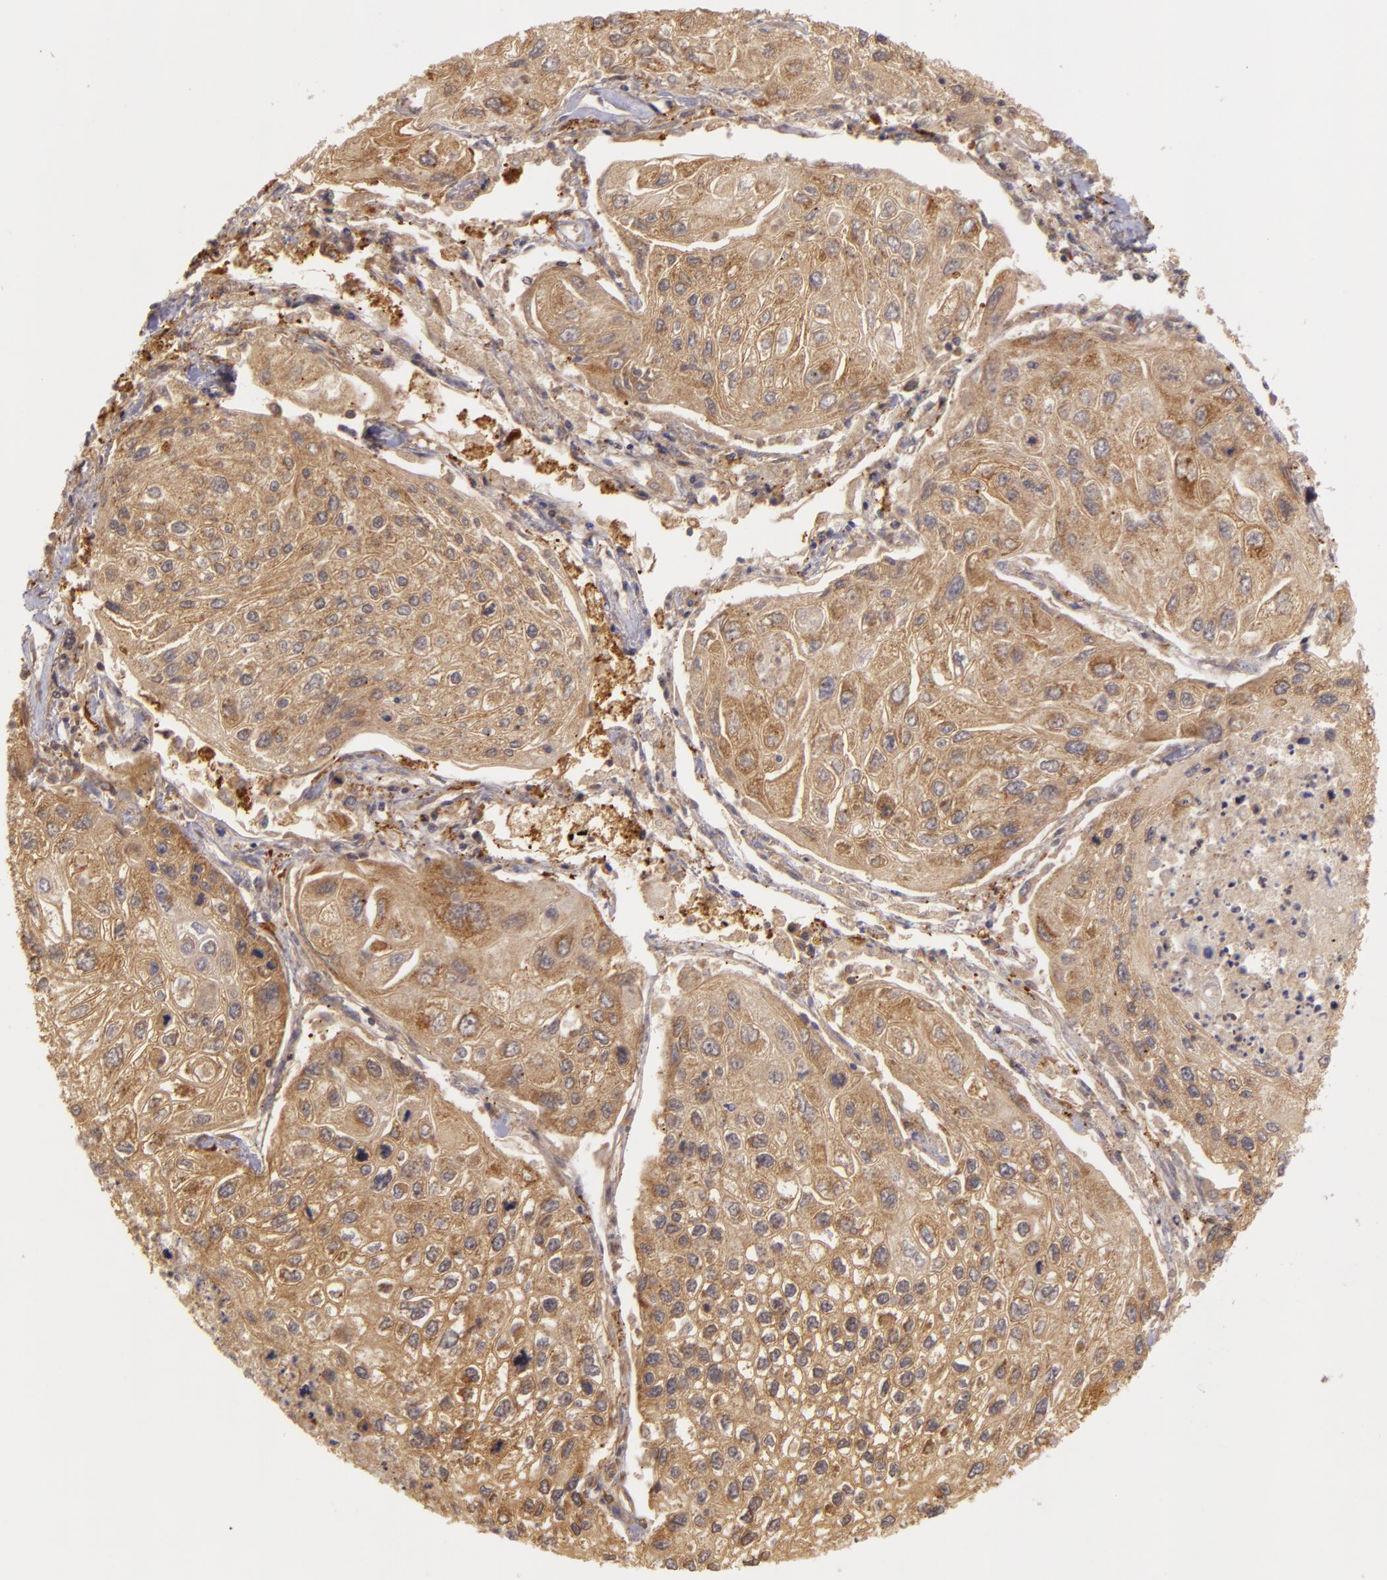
{"staining": {"intensity": "moderate", "quantity": ">75%", "location": "cytoplasmic/membranous"}, "tissue": "lung cancer", "cell_type": "Tumor cells", "image_type": "cancer", "snomed": [{"axis": "morphology", "description": "Squamous cell carcinoma, NOS"}, {"axis": "topography", "description": "Lung"}], "caption": "Immunohistochemistry of lung cancer (squamous cell carcinoma) reveals medium levels of moderate cytoplasmic/membranous staining in about >75% of tumor cells.", "gene": "PPP1R3F", "patient": {"sex": "male", "age": 75}}